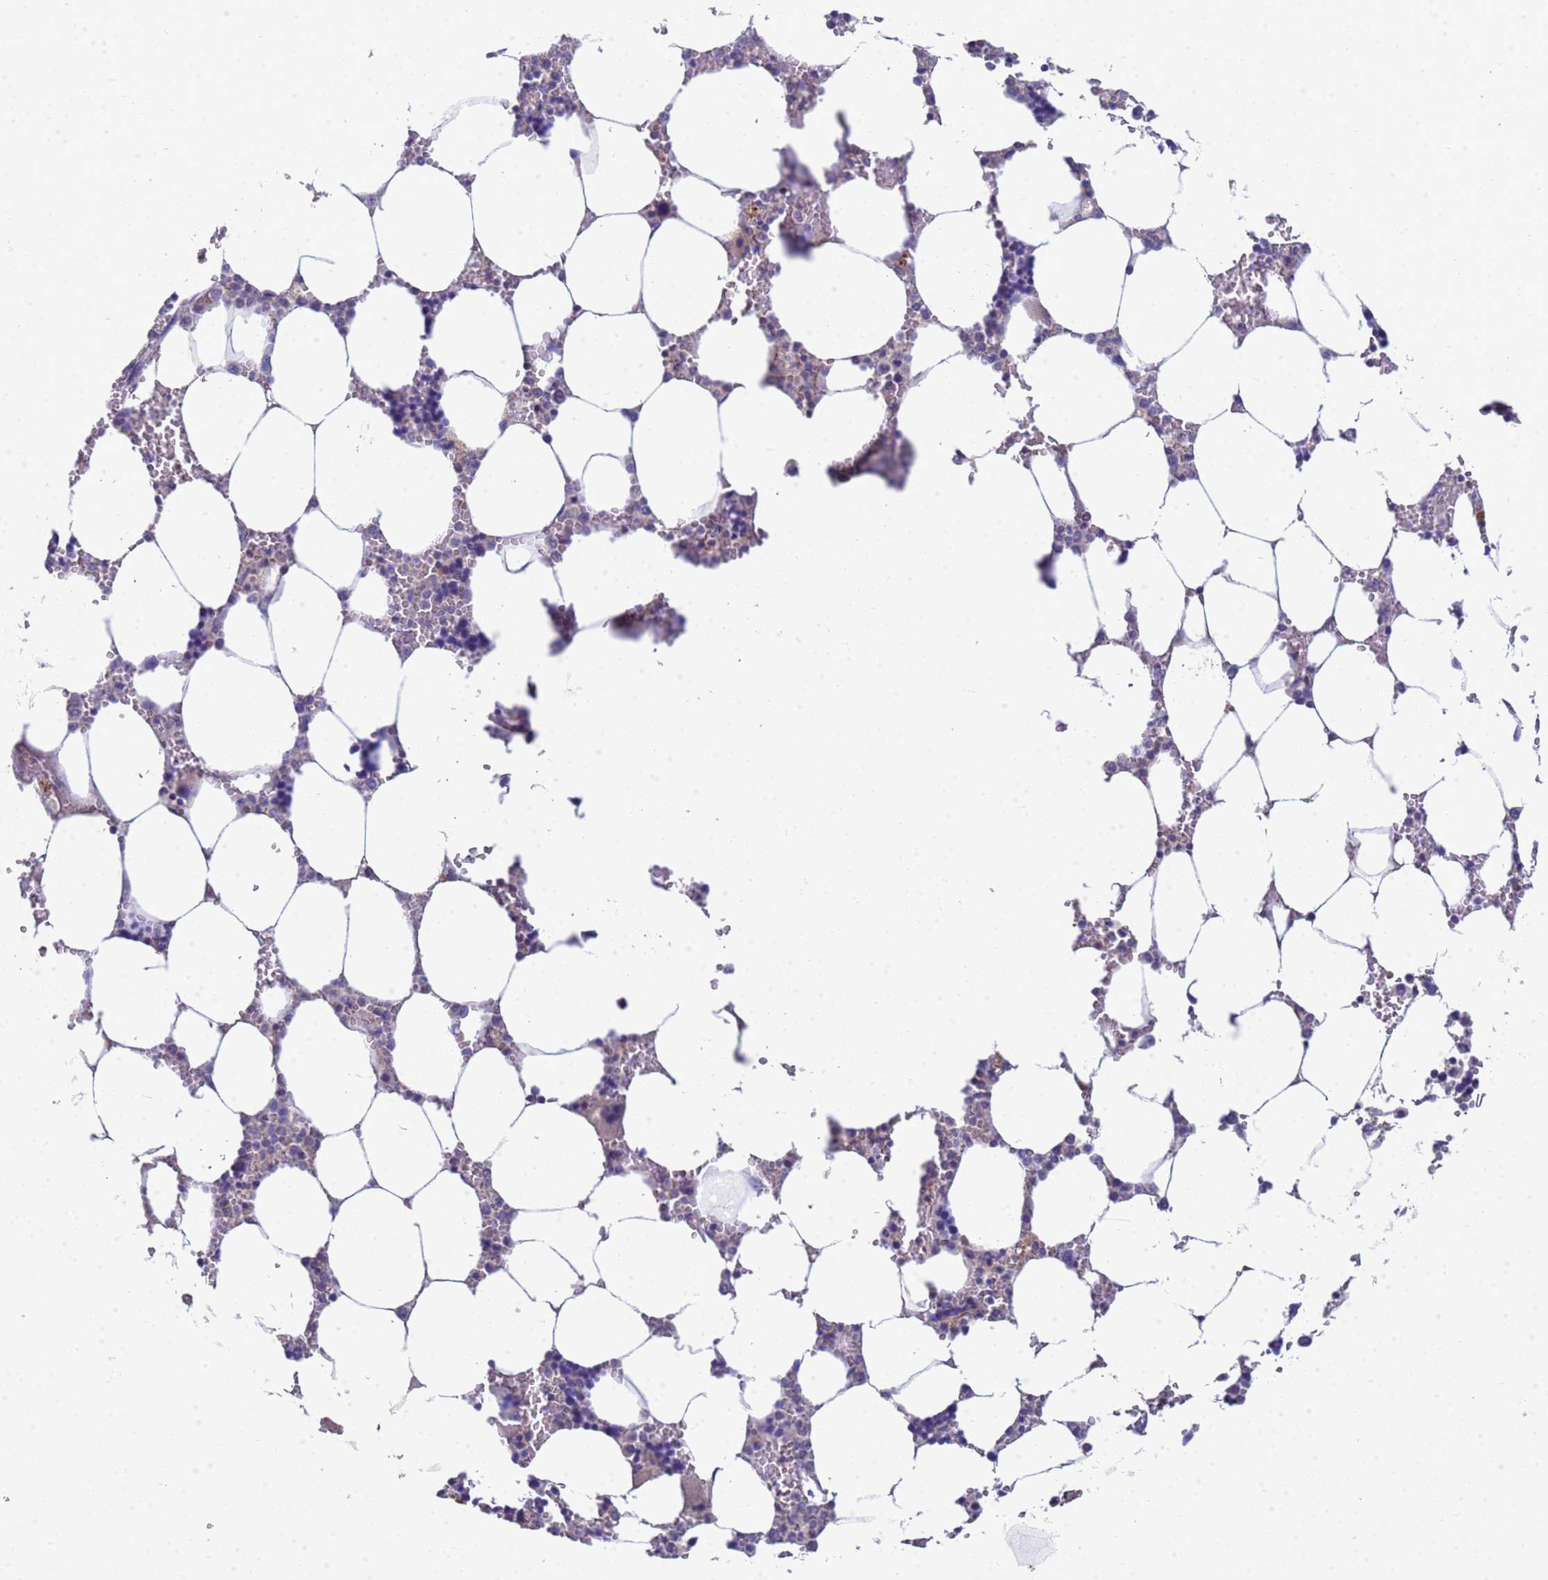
{"staining": {"intensity": "negative", "quantity": "none", "location": "none"}, "tissue": "bone marrow", "cell_type": "Hematopoietic cells", "image_type": "normal", "snomed": [{"axis": "morphology", "description": "Normal tissue, NOS"}, {"axis": "topography", "description": "Bone marrow"}], "caption": "IHC photomicrograph of normal bone marrow: human bone marrow stained with DAB displays no significant protein expression in hematopoietic cells.", "gene": "KLHL13", "patient": {"sex": "male", "age": 64}}